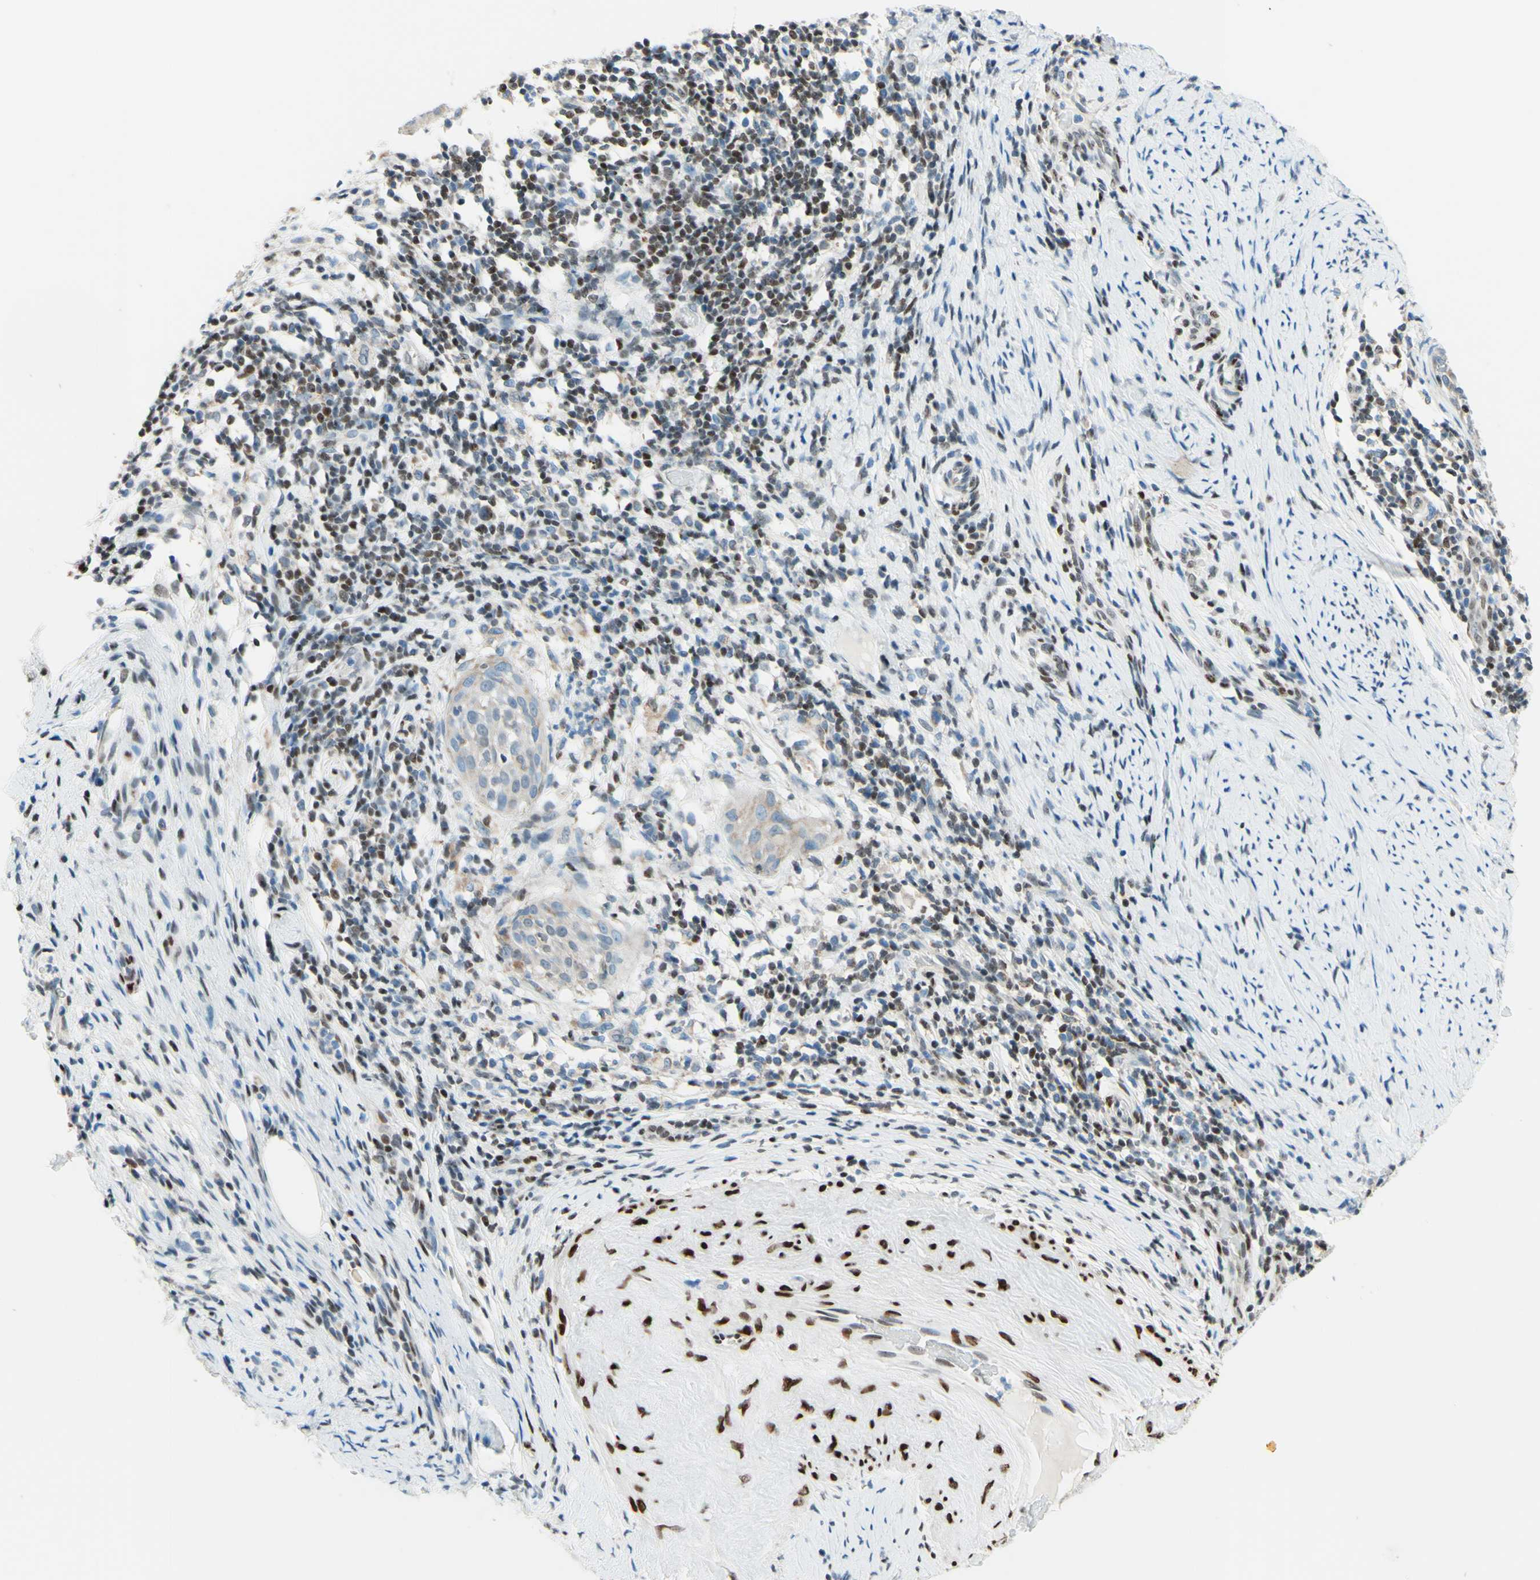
{"staining": {"intensity": "weak", "quantity": "<25%", "location": "cytoplasmic/membranous,nuclear"}, "tissue": "cervical cancer", "cell_type": "Tumor cells", "image_type": "cancer", "snomed": [{"axis": "morphology", "description": "Squamous cell carcinoma, NOS"}, {"axis": "topography", "description": "Cervix"}], "caption": "Immunohistochemistry (IHC) image of human cervical cancer (squamous cell carcinoma) stained for a protein (brown), which demonstrates no expression in tumor cells.", "gene": "CBX7", "patient": {"sex": "female", "age": 51}}